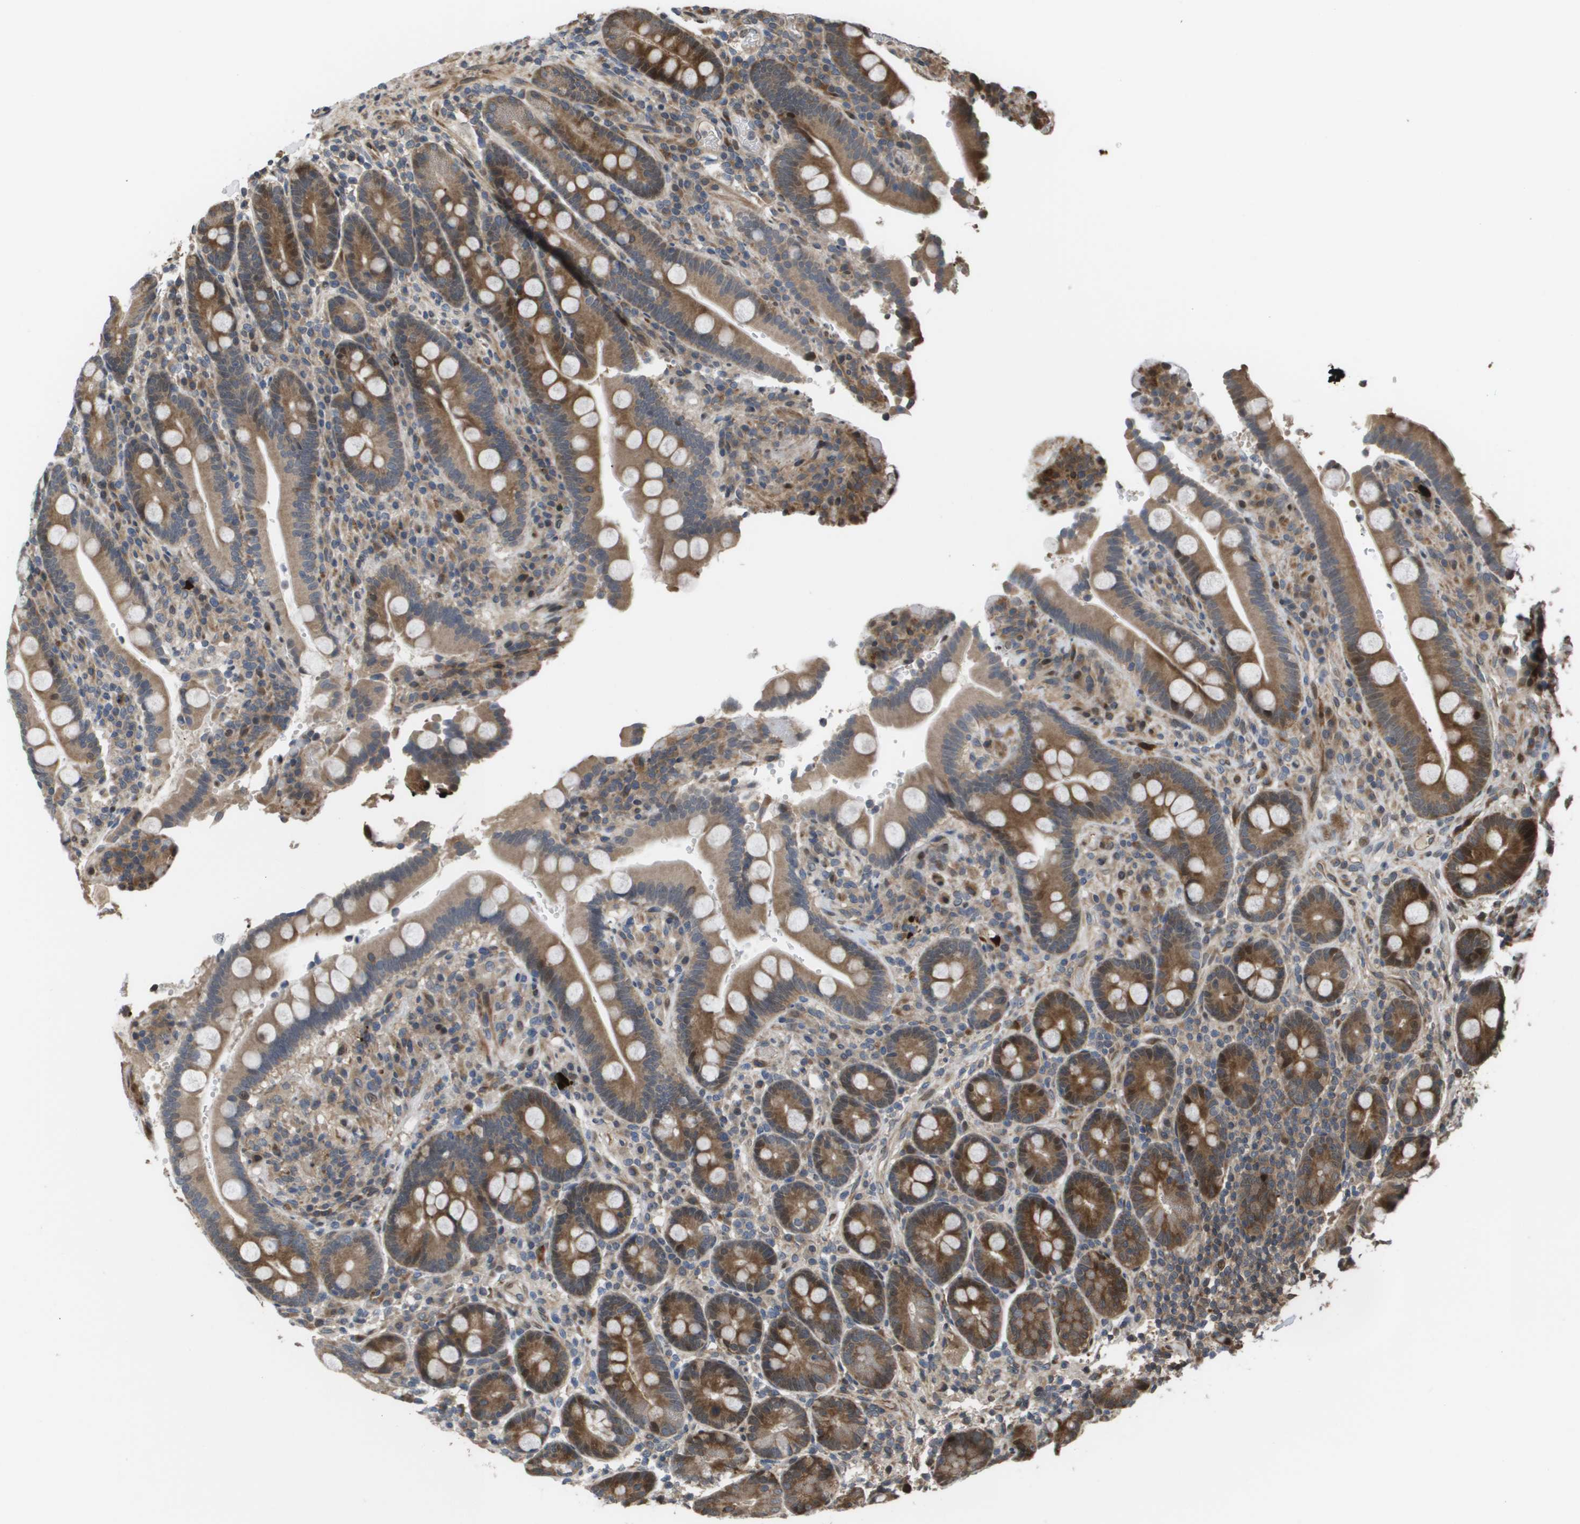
{"staining": {"intensity": "strong", "quantity": ">75%", "location": "cytoplasmic/membranous,nuclear"}, "tissue": "duodenum", "cell_type": "Glandular cells", "image_type": "normal", "snomed": [{"axis": "morphology", "description": "Normal tissue, NOS"}, {"axis": "topography", "description": "Small intestine, NOS"}], "caption": "A photomicrograph of duodenum stained for a protein demonstrates strong cytoplasmic/membranous,nuclear brown staining in glandular cells. (DAB (3,3'-diaminobenzidine) IHC with brightfield microscopy, high magnification).", "gene": "AXIN2", "patient": {"sex": "female", "age": 71}}